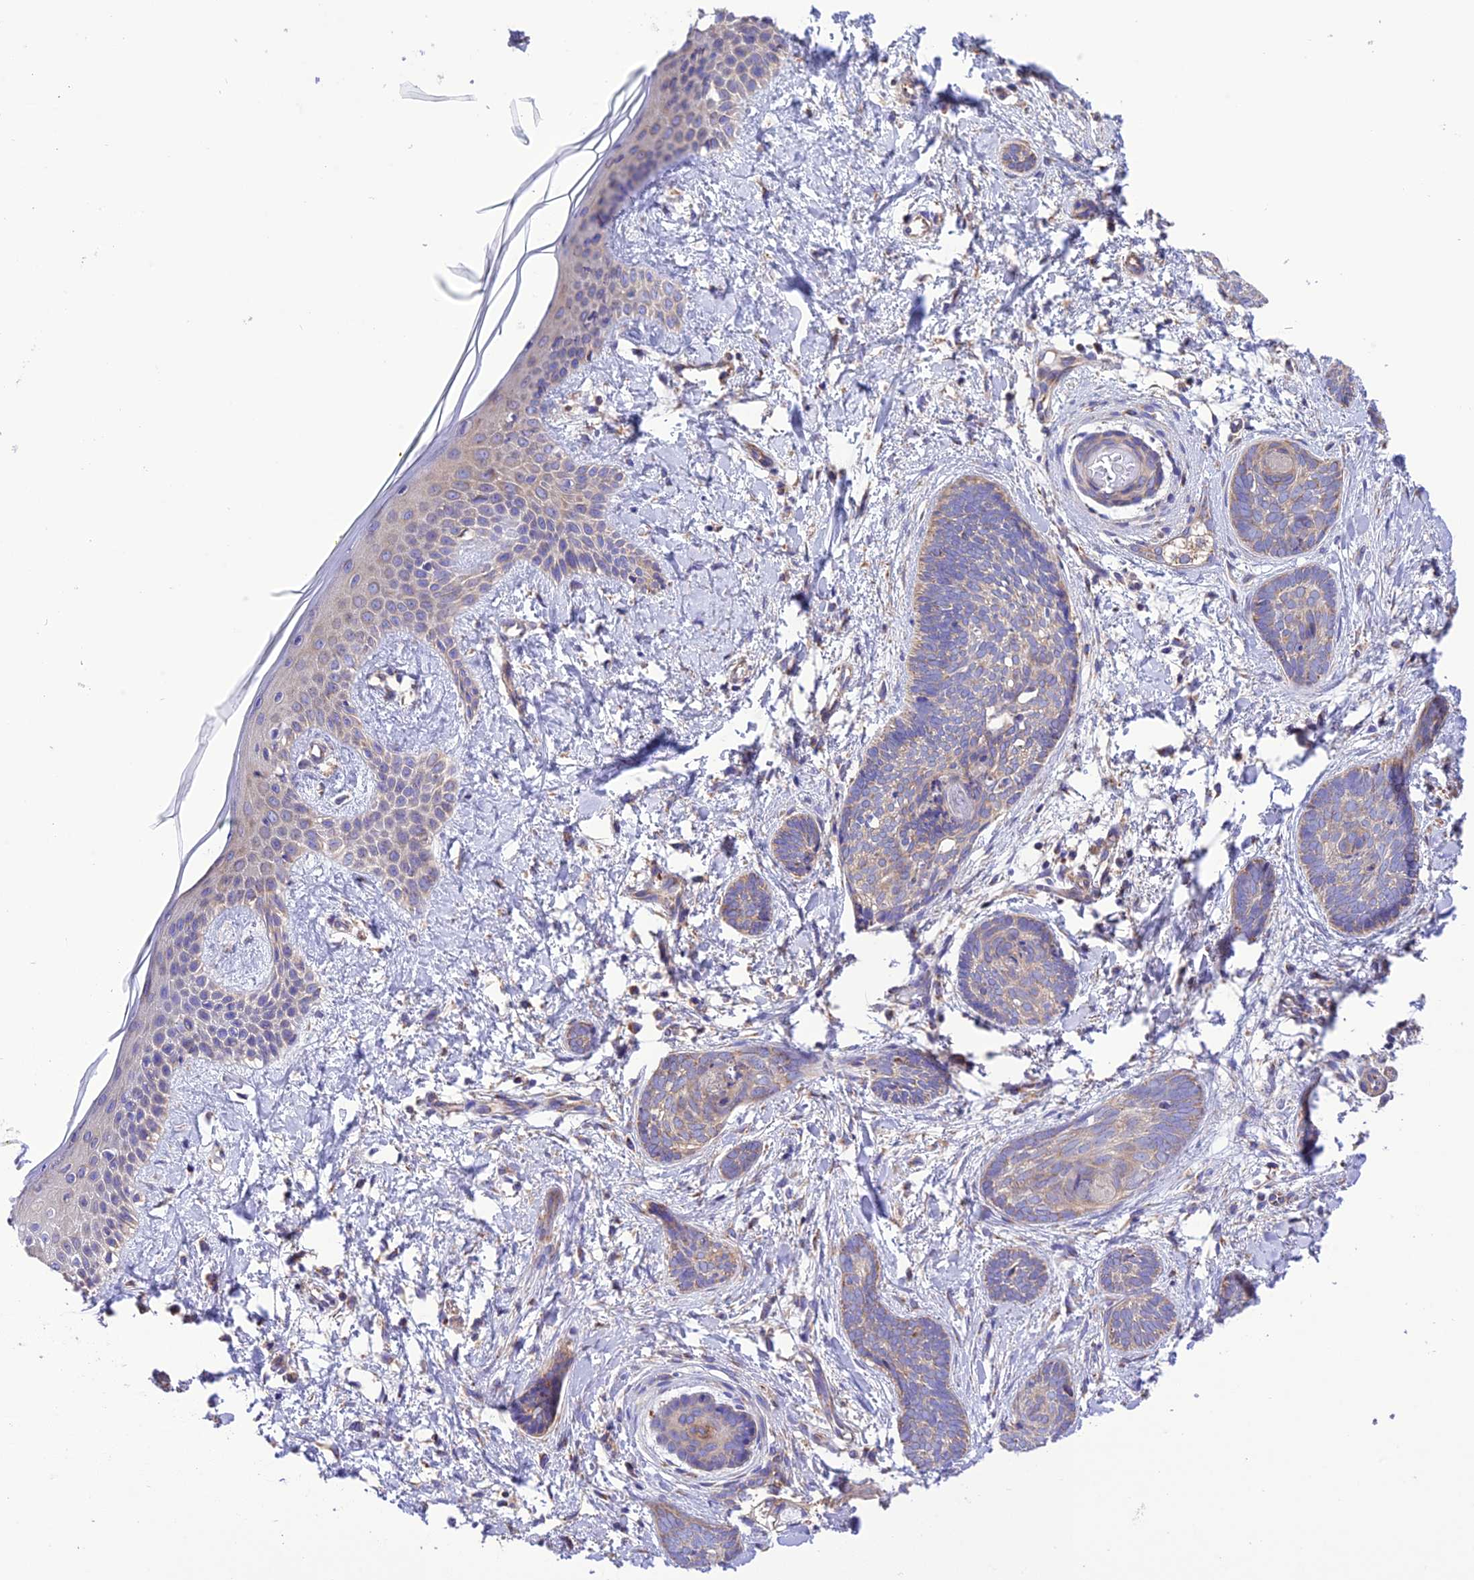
{"staining": {"intensity": "weak", "quantity": "25%-75%", "location": "cytoplasmic/membranous"}, "tissue": "skin cancer", "cell_type": "Tumor cells", "image_type": "cancer", "snomed": [{"axis": "morphology", "description": "Basal cell carcinoma"}, {"axis": "topography", "description": "Skin"}], "caption": "High-magnification brightfield microscopy of skin cancer (basal cell carcinoma) stained with DAB (brown) and counterstained with hematoxylin (blue). tumor cells exhibit weak cytoplasmic/membranous positivity is appreciated in about25%-75% of cells. The staining was performed using DAB, with brown indicating positive protein expression. Nuclei are stained blue with hematoxylin.", "gene": "MAP3K12", "patient": {"sex": "female", "age": 81}}